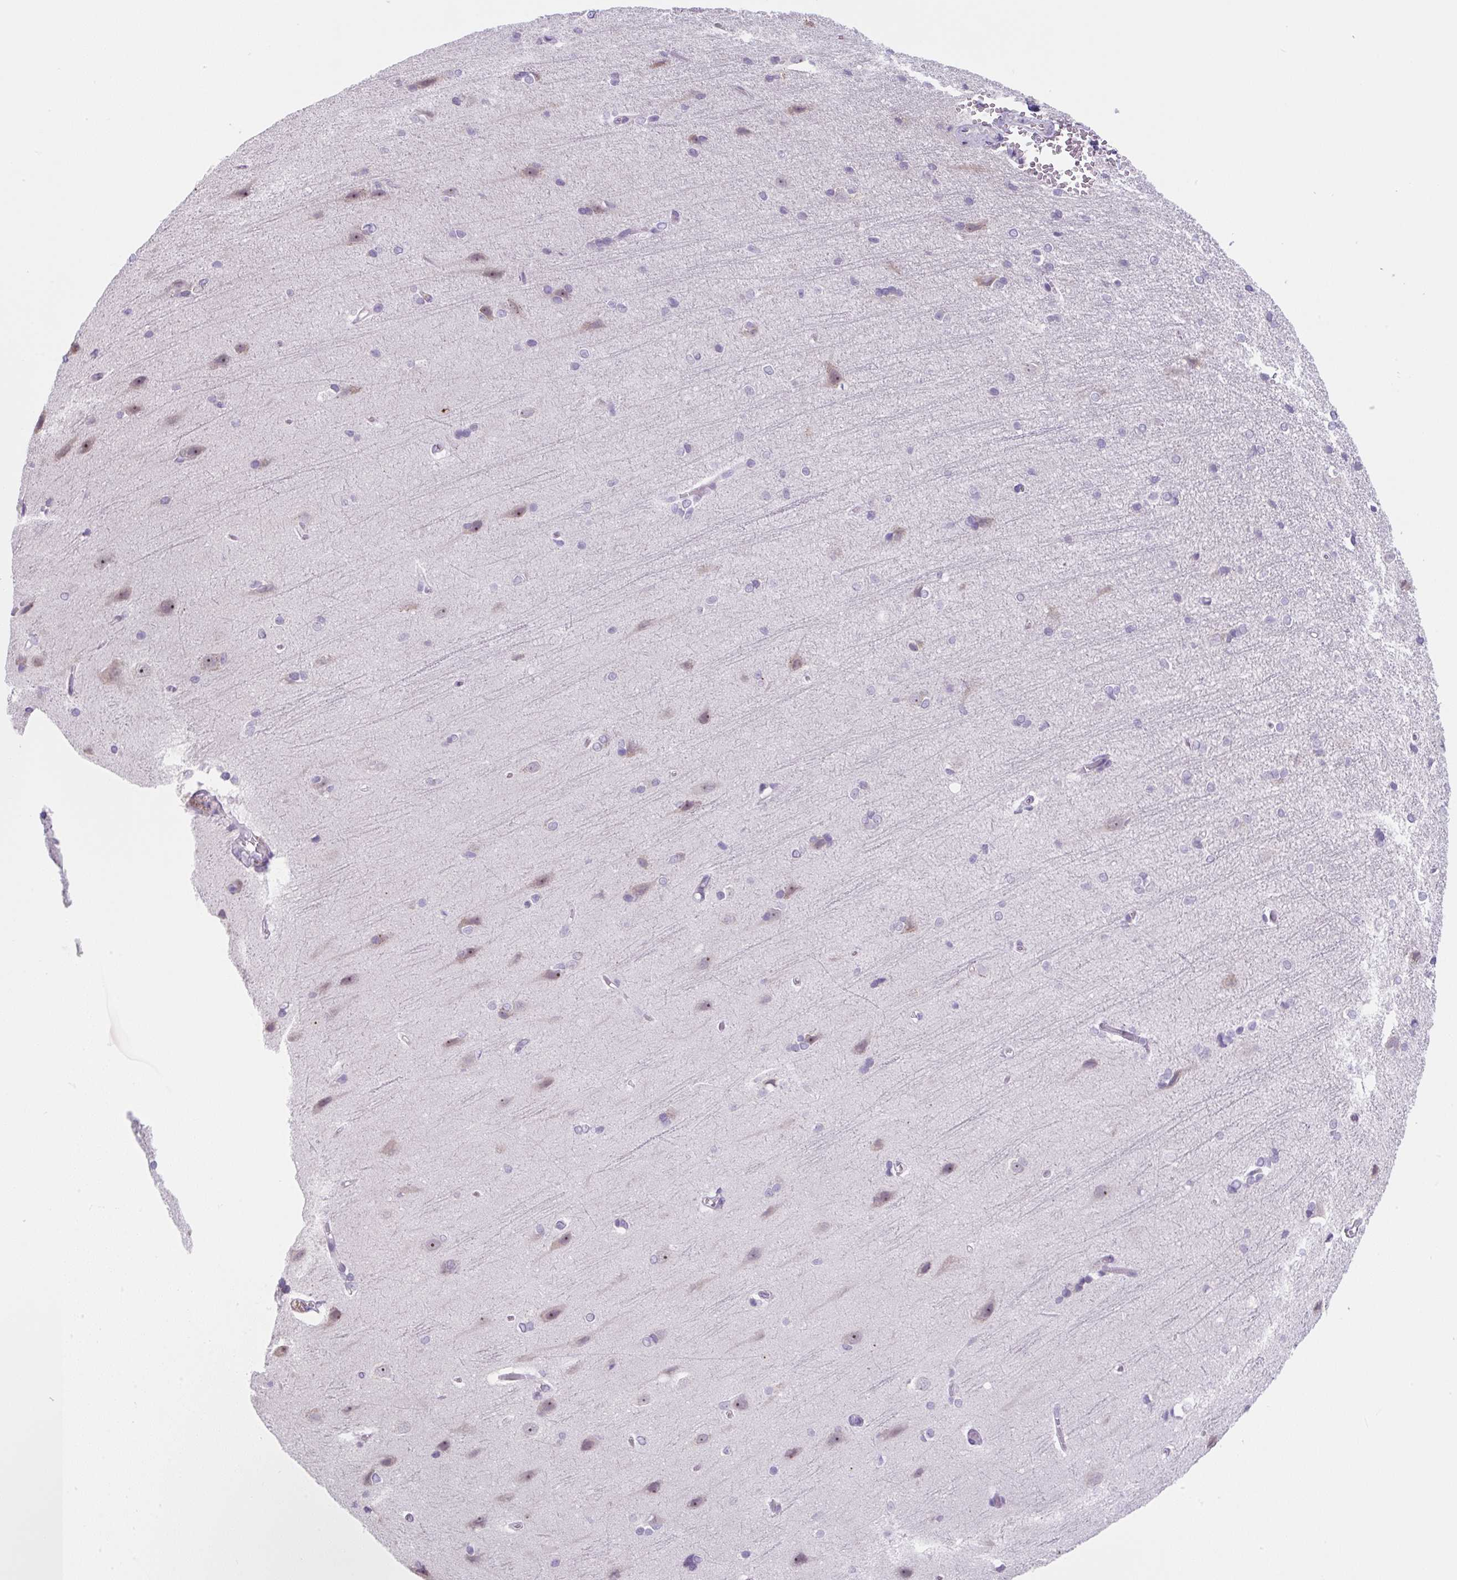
{"staining": {"intensity": "negative", "quantity": "none", "location": "none"}, "tissue": "cerebral cortex", "cell_type": "Endothelial cells", "image_type": "normal", "snomed": [{"axis": "morphology", "description": "Normal tissue, NOS"}, {"axis": "topography", "description": "Cerebral cortex"}], "caption": "Normal cerebral cortex was stained to show a protein in brown. There is no significant expression in endothelial cells. (DAB immunohistochemistry, high magnification).", "gene": "FZD5", "patient": {"sex": "male", "age": 37}}